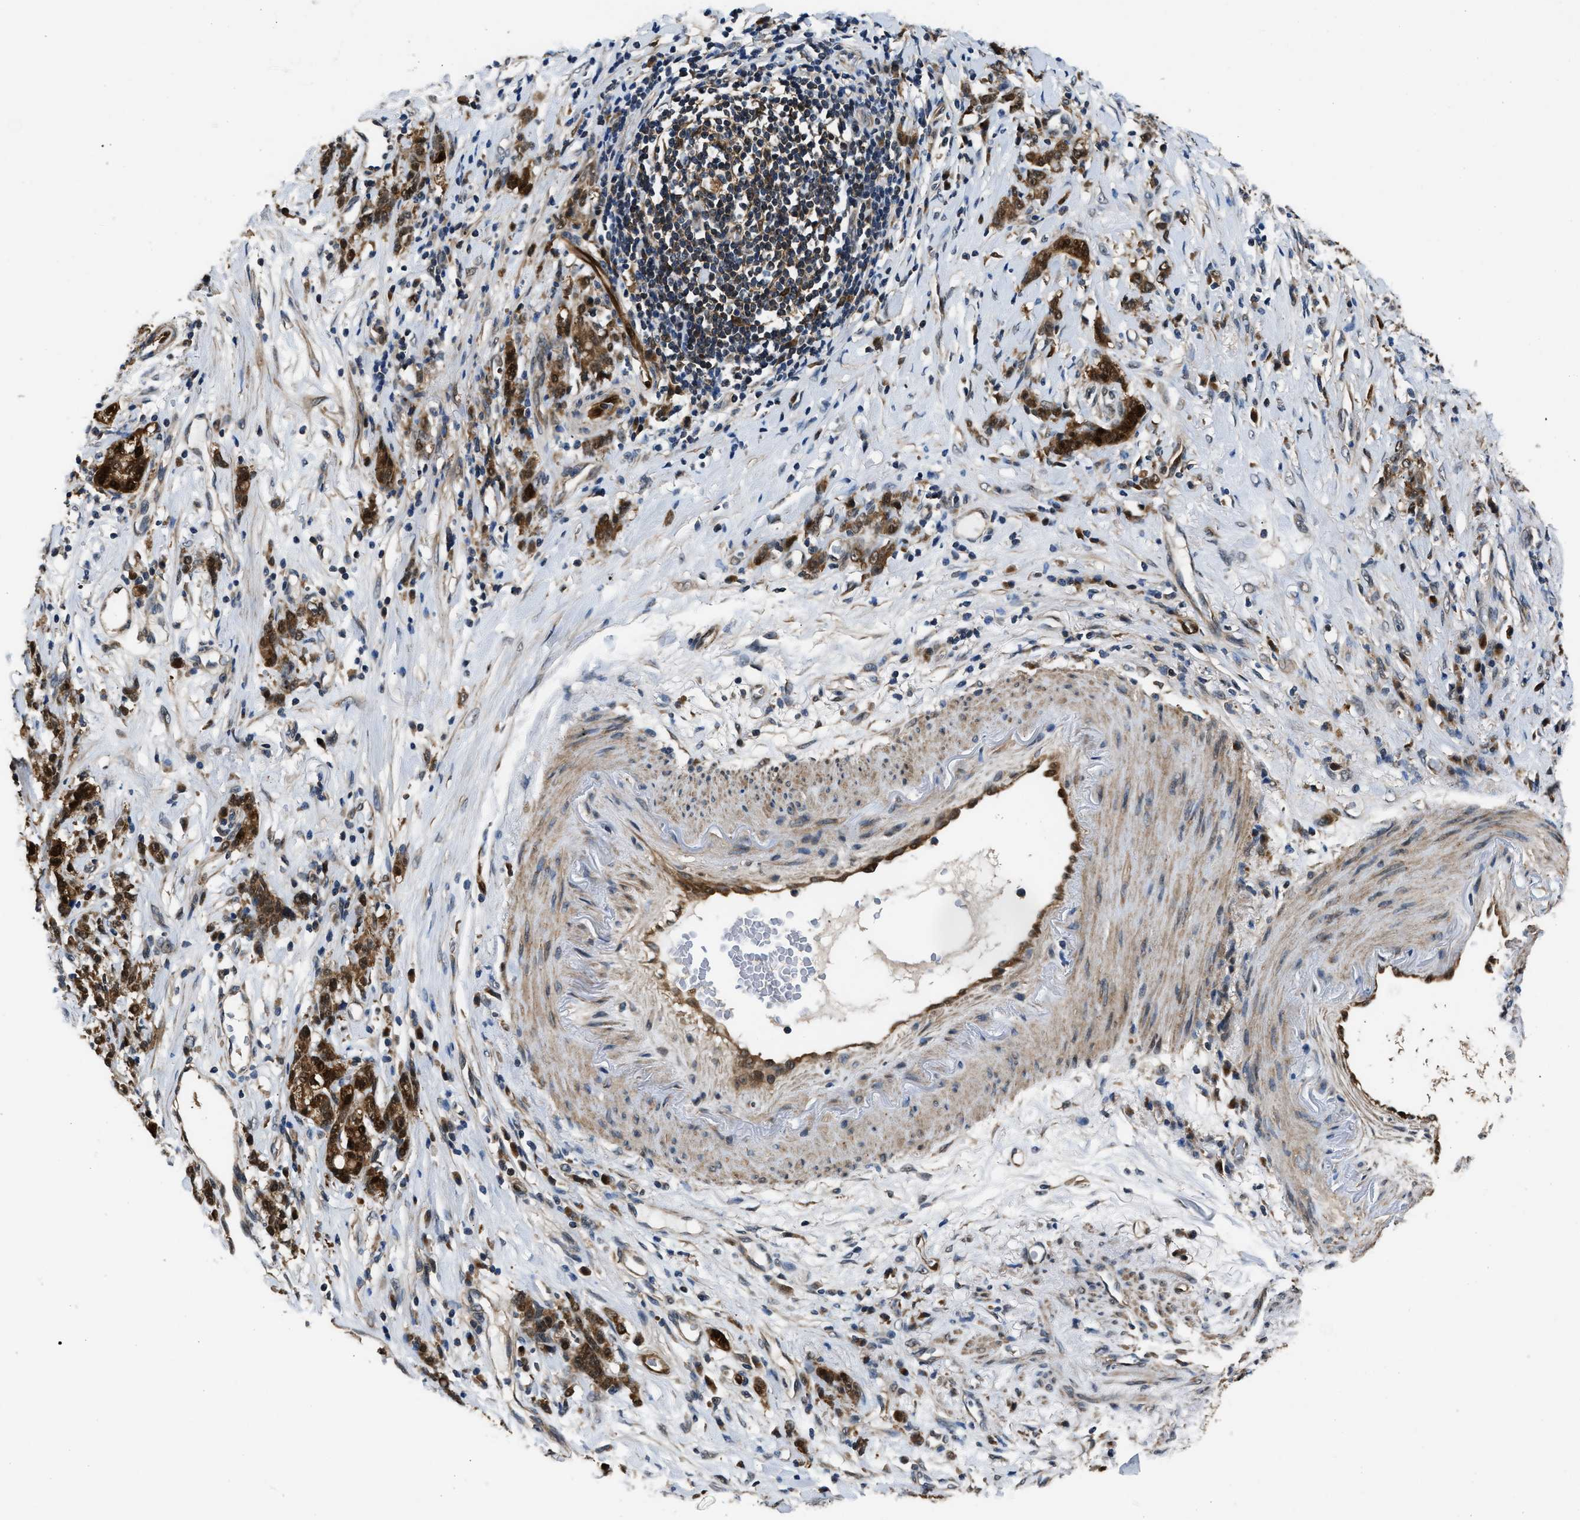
{"staining": {"intensity": "strong", "quantity": ">75%", "location": "cytoplasmic/membranous,nuclear"}, "tissue": "stomach cancer", "cell_type": "Tumor cells", "image_type": "cancer", "snomed": [{"axis": "morphology", "description": "Adenocarcinoma, NOS"}, {"axis": "topography", "description": "Stomach, lower"}], "caption": "Immunohistochemical staining of human adenocarcinoma (stomach) exhibits strong cytoplasmic/membranous and nuclear protein expression in about >75% of tumor cells. The protein of interest is shown in brown color, while the nuclei are stained blue.", "gene": "PPA1", "patient": {"sex": "male", "age": 88}}